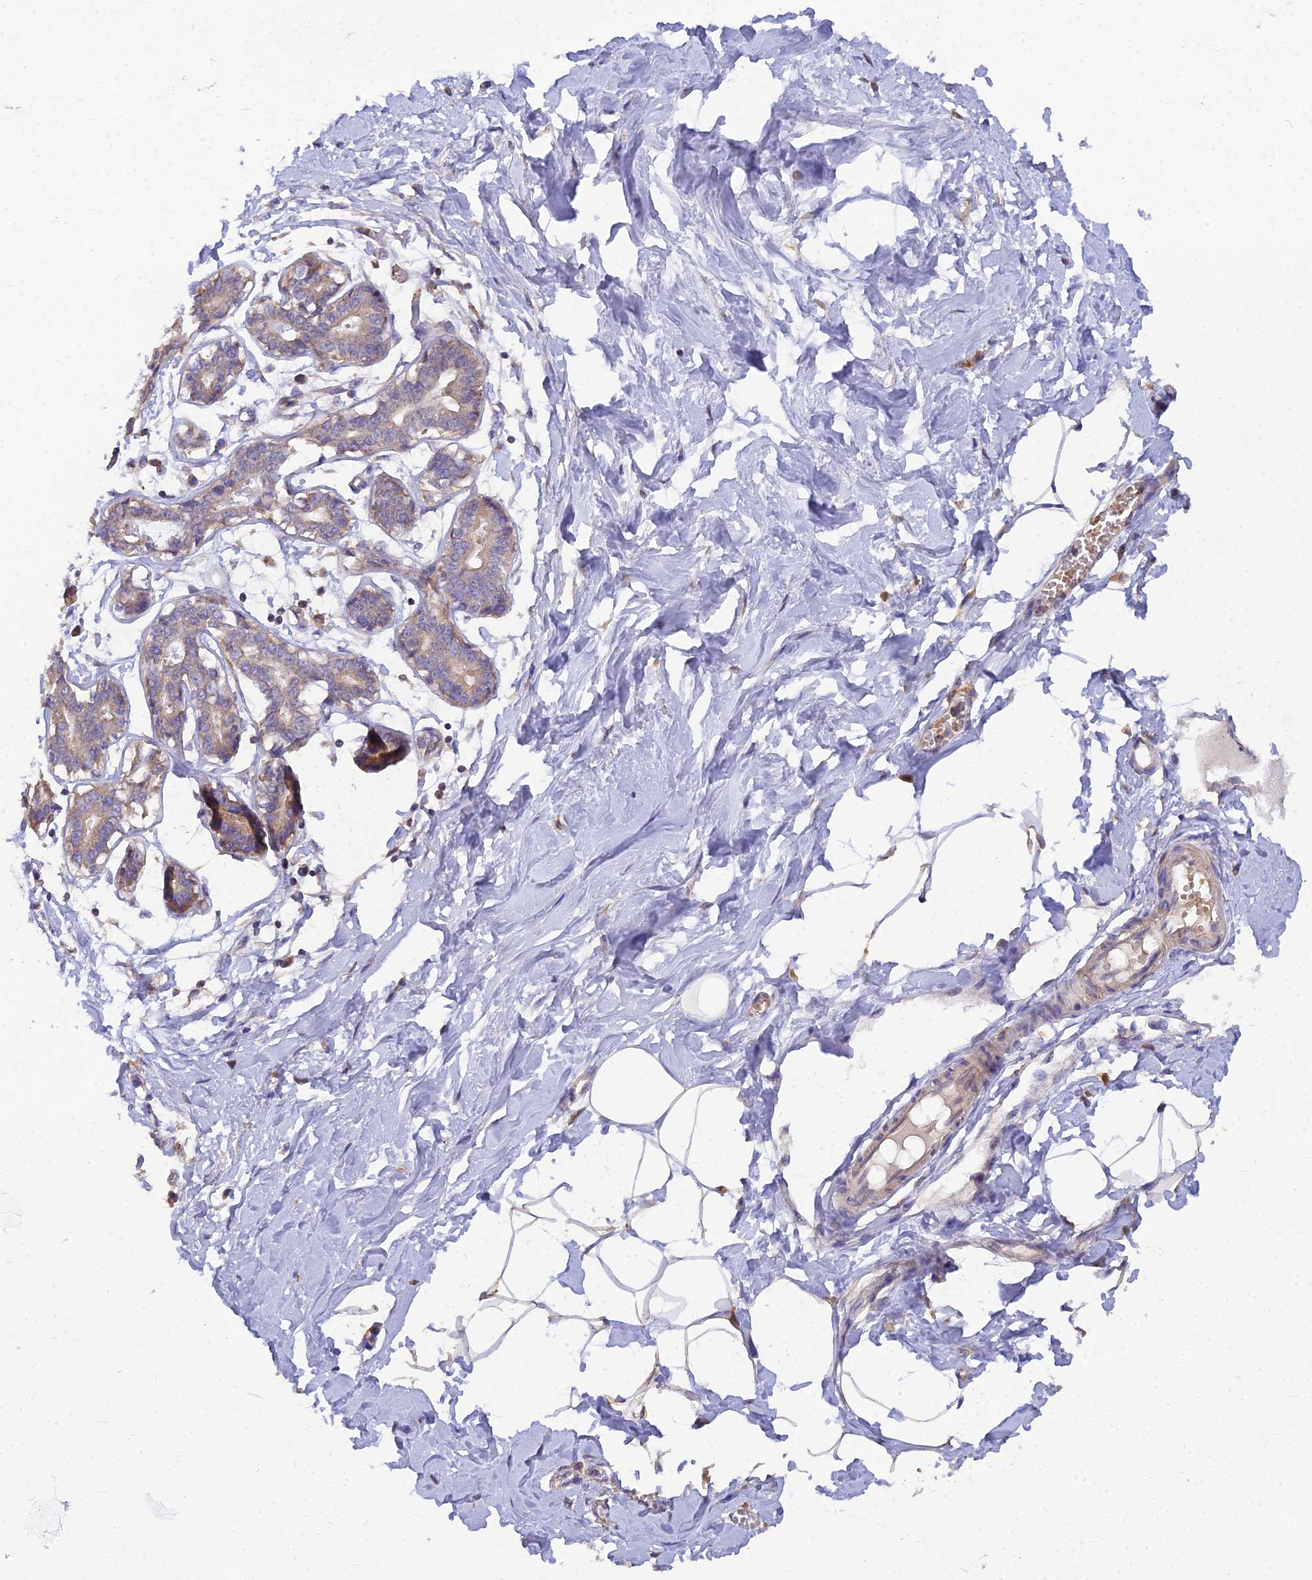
{"staining": {"intensity": "negative", "quantity": "none", "location": "none"}, "tissue": "breast", "cell_type": "Adipocytes", "image_type": "normal", "snomed": [{"axis": "morphology", "description": "Normal tissue, NOS"}, {"axis": "topography", "description": "Breast"}], "caption": "High power microscopy image of an IHC histopathology image of unremarkable breast, revealing no significant staining in adipocytes.", "gene": "ARL8A", "patient": {"sex": "female", "age": 27}}